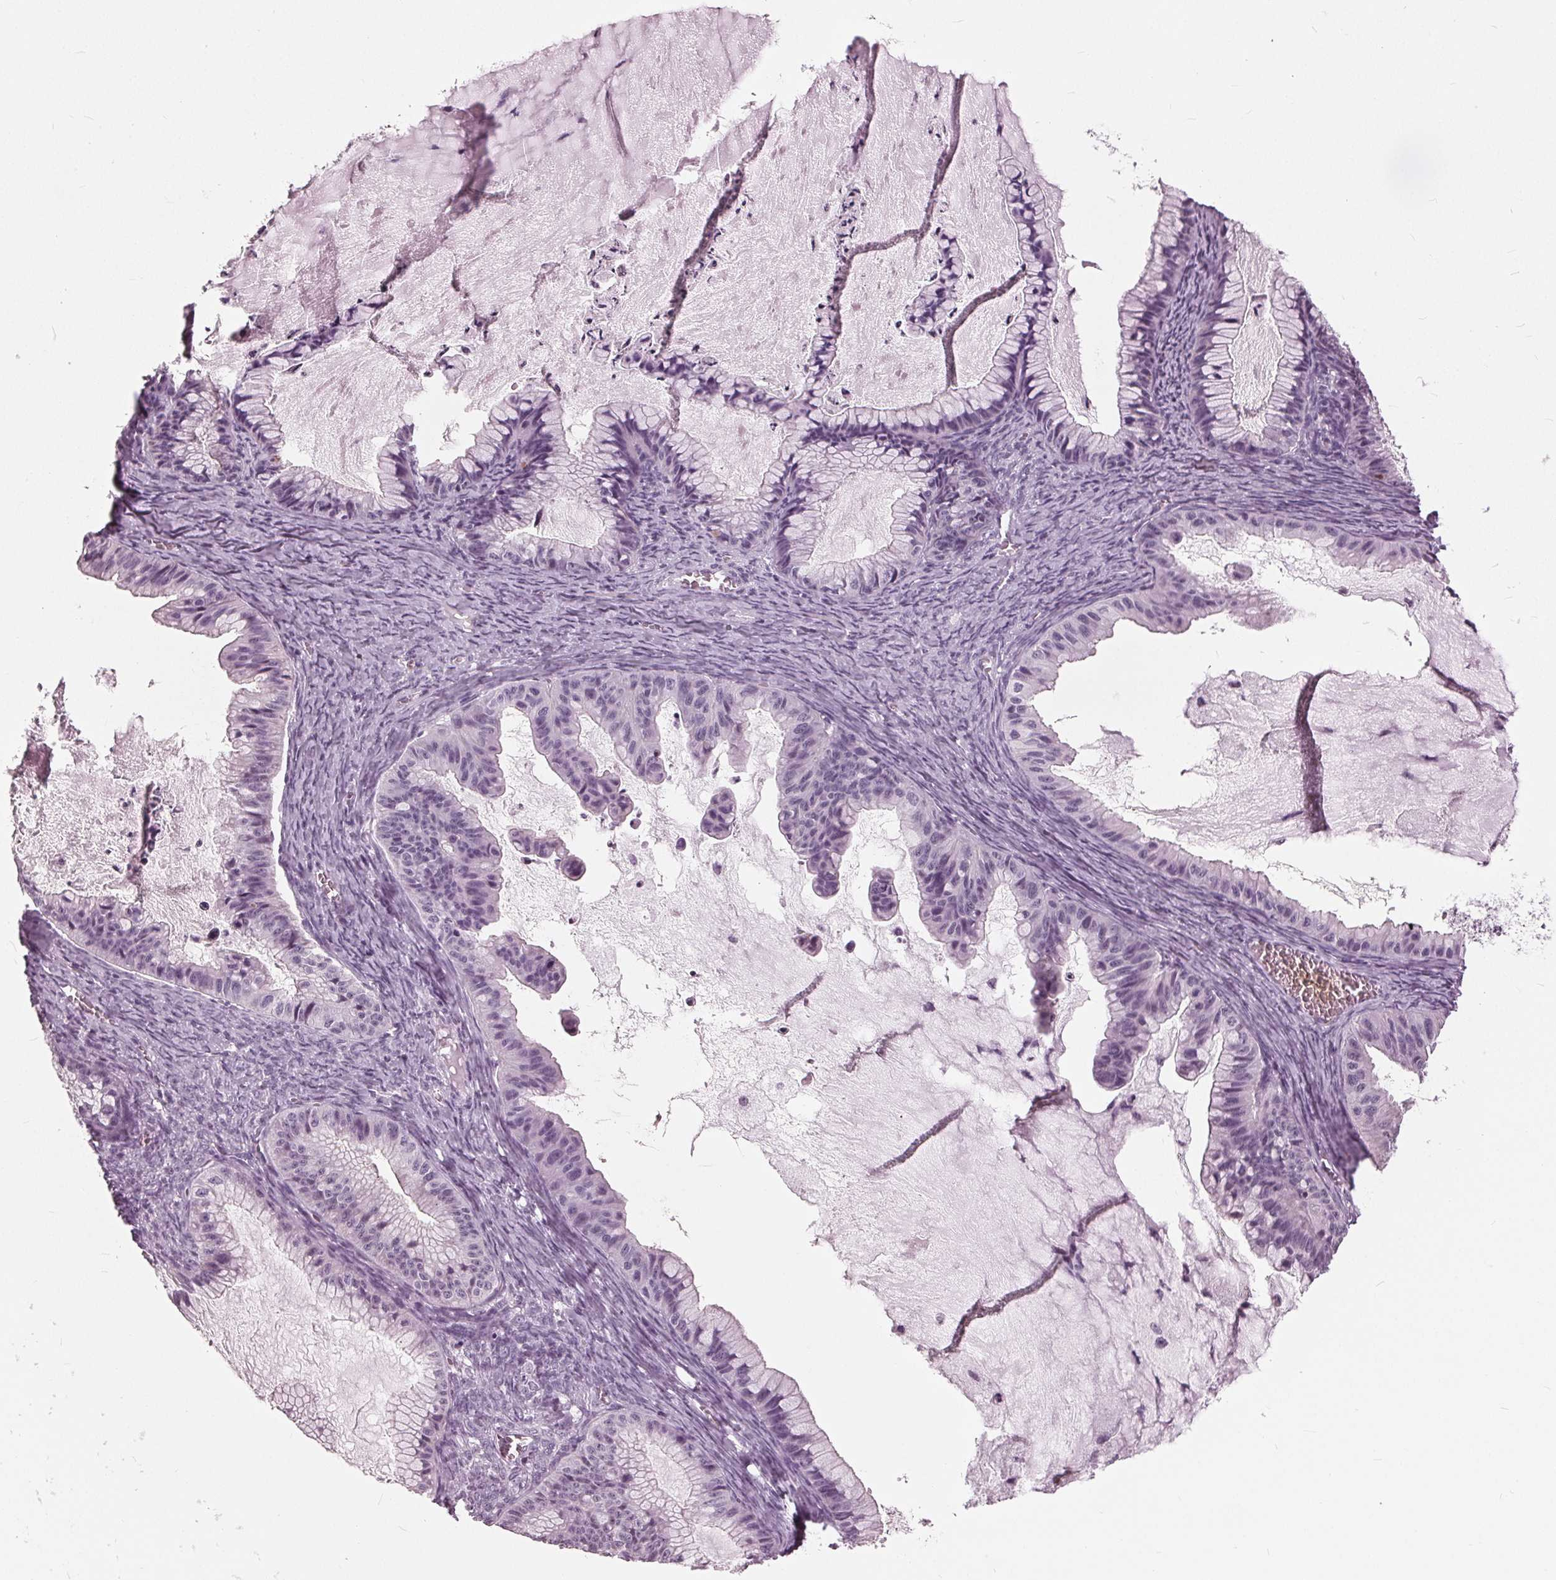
{"staining": {"intensity": "negative", "quantity": "none", "location": "none"}, "tissue": "ovarian cancer", "cell_type": "Tumor cells", "image_type": "cancer", "snomed": [{"axis": "morphology", "description": "Cystadenocarcinoma, mucinous, NOS"}, {"axis": "topography", "description": "Ovary"}], "caption": "Tumor cells are negative for brown protein staining in ovarian cancer.", "gene": "SLC9A4", "patient": {"sex": "female", "age": 72}}